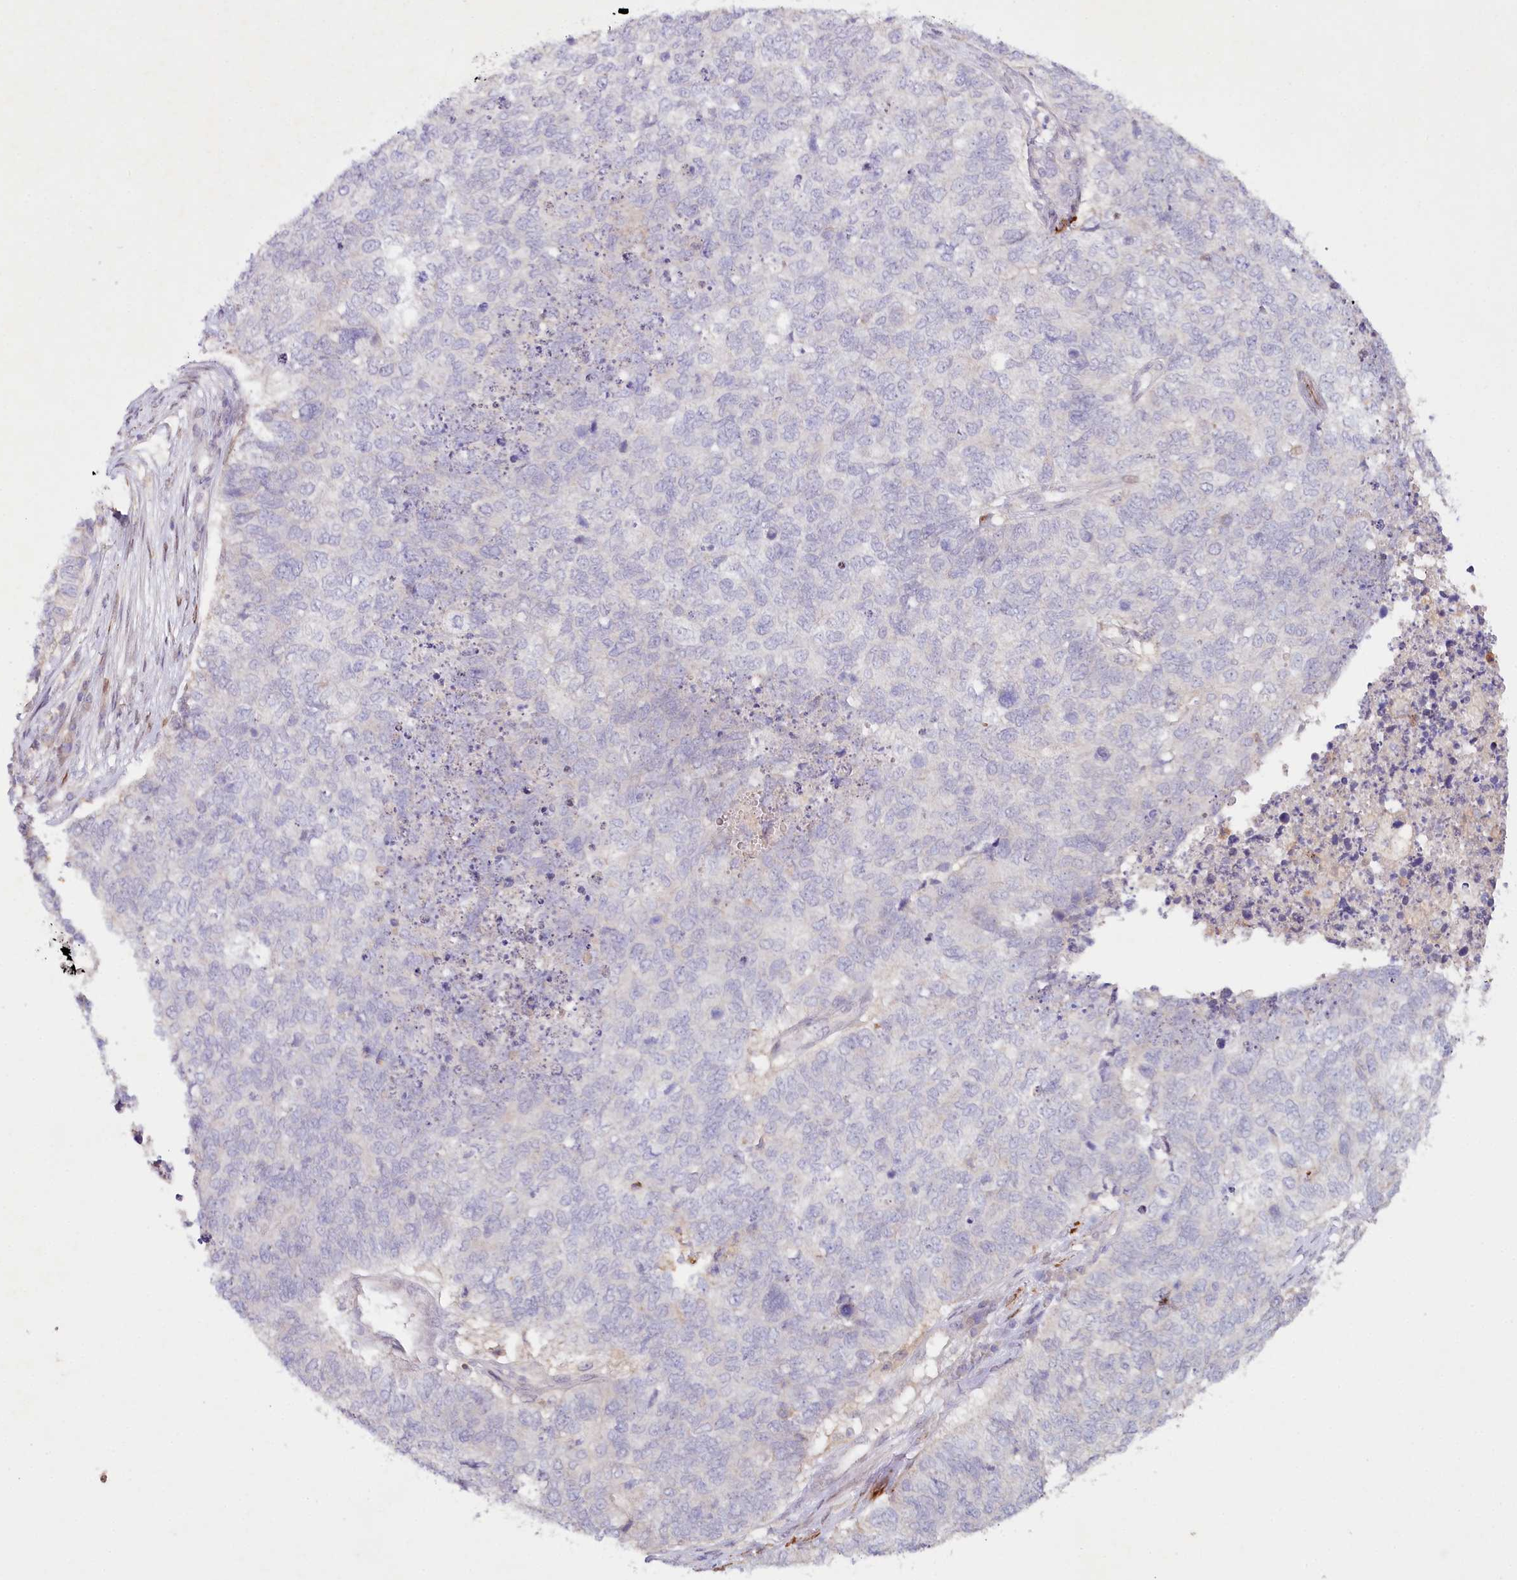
{"staining": {"intensity": "negative", "quantity": "none", "location": "none"}, "tissue": "cervical cancer", "cell_type": "Tumor cells", "image_type": "cancer", "snomed": [{"axis": "morphology", "description": "Squamous cell carcinoma, NOS"}, {"axis": "topography", "description": "Cervix"}], "caption": "Tumor cells show no significant protein staining in squamous cell carcinoma (cervical).", "gene": "ALDH3B1", "patient": {"sex": "female", "age": 63}}